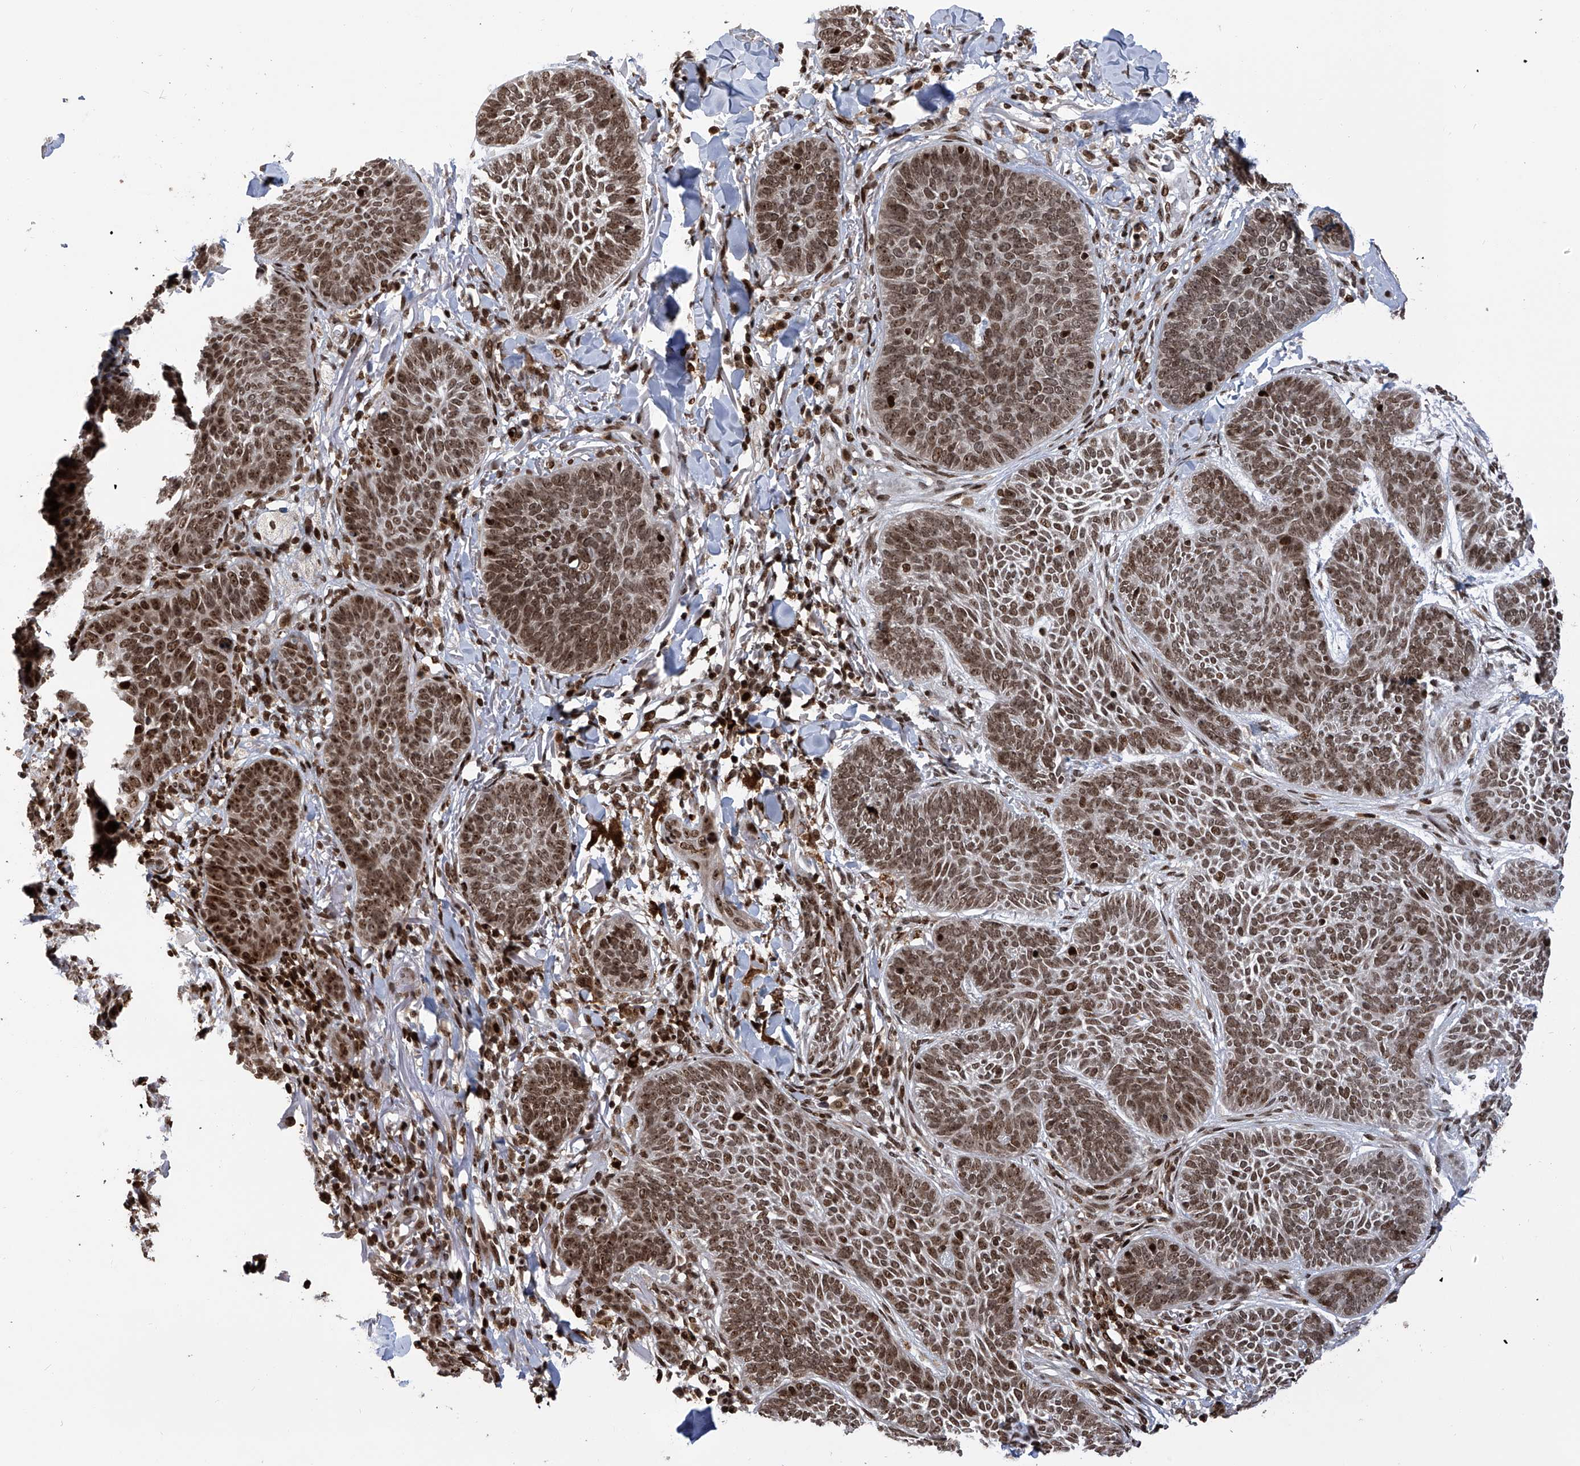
{"staining": {"intensity": "moderate", "quantity": ">75%", "location": "nuclear"}, "tissue": "skin cancer", "cell_type": "Tumor cells", "image_type": "cancer", "snomed": [{"axis": "morphology", "description": "Basal cell carcinoma"}, {"axis": "topography", "description": "Skin"}], "caption": "The photomicrograph demonstrates staining of skin cancer (basal cell carcinoma), revealing moderate nuclear protein staining (brown color) within tumor cells.", "gene": "PAK1IP1", "patient": {"sex": "male", "age": 85}}